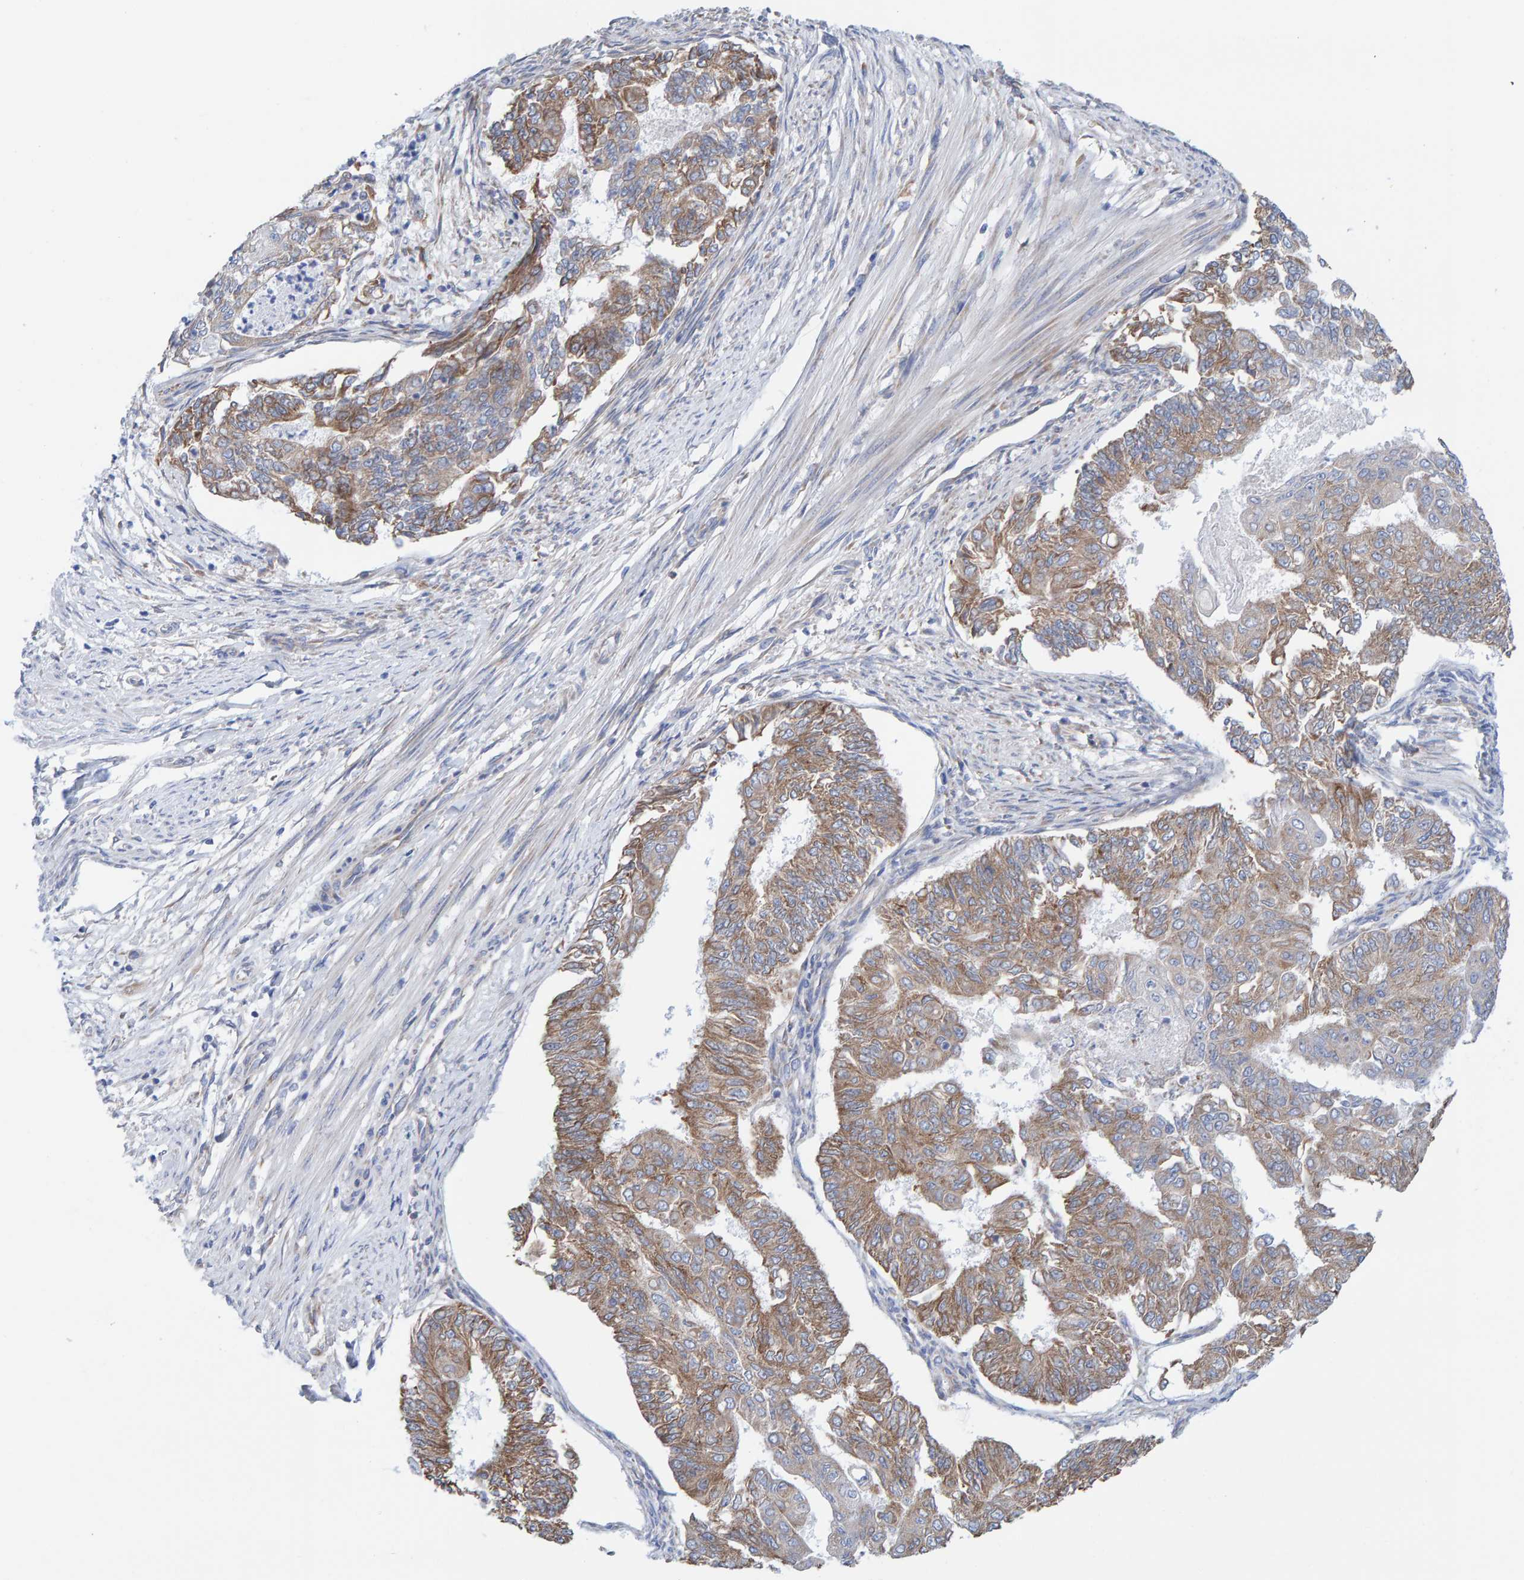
{"staining": {"intensity": "moderate", "quantity": ">75%", "location": "cytoplasmic/membranous"}, "tissue": "endometrial cancer", "cell_type": "Tumor cells", "image_type": "cancer", "snomed": [{"axis": "morphology", "description": "Adenocarcinoma, NOS"}, {"axis": "topography", "description": "Endometrium"}], "caption": "Protein staining by immunohistochemistry displays moderate cytoplasmic/membranous expression in about >75% of tumor cells in endometrial adenocarcinoma. (DAB IHC with brightfield microscopy, high magnification).", "gene": "CDK5RAP3", "patient": {"sex": "female", "age": 32}}